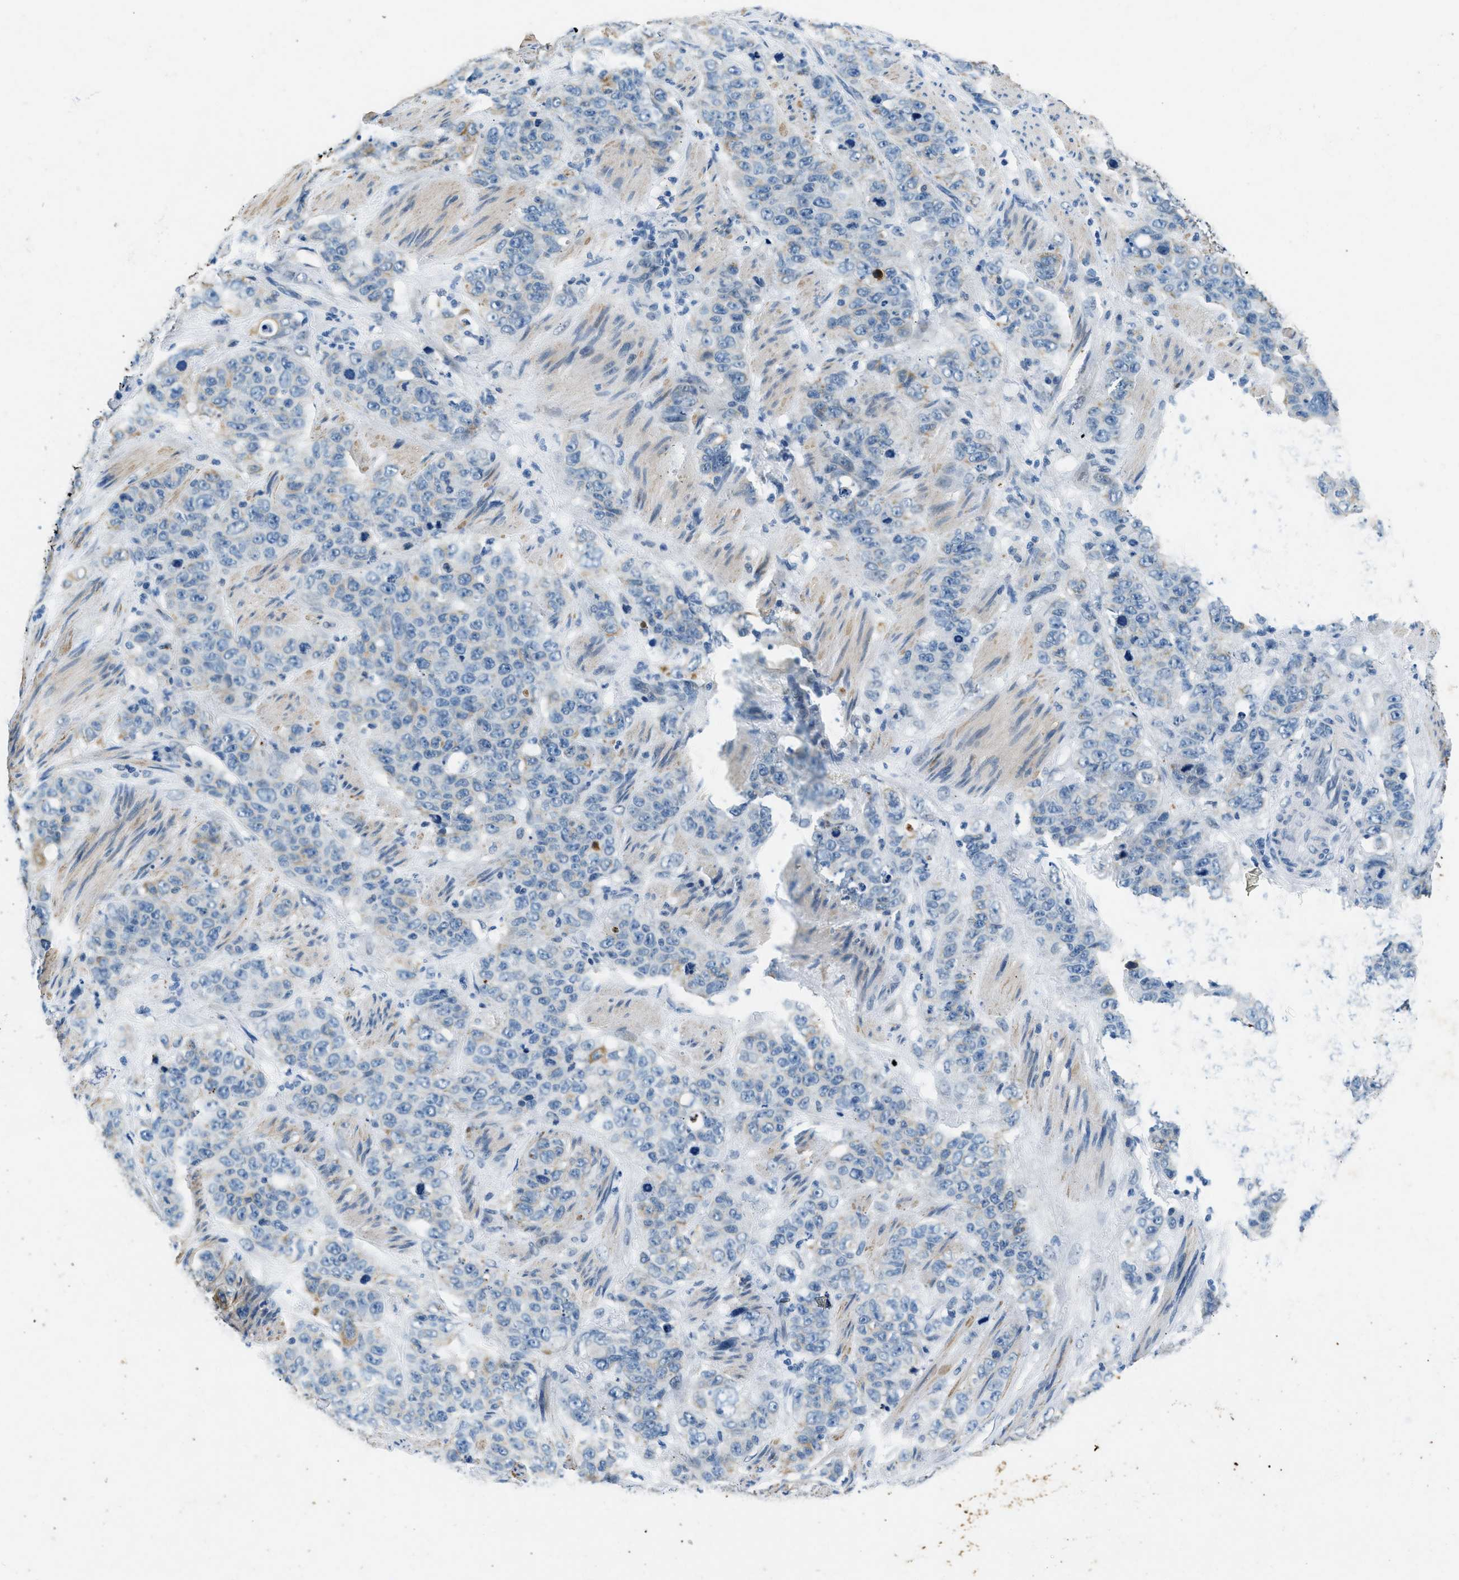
{"staining": {"intensity": "negative", "quantity": "none", "location": "none"}, "tissue": "stomach cancer", "cell_type": "Tumor cells", "image_type": "cancer", "snomed": [{"axis": "morphology", "description": "Adenocarcinoma, NOS"}, {"axis": "topography", "description": "Stomach"}], "caption": "Tumor cells are negative for protein expression in human stomach cancer. Brightfield microscopy of immunohistochemistry stained with DAB (brown) and hematoxylin (blue), captured at high magnification.", "gene": "CFAP20", "patient": {"sex": "male", "age": 48}}